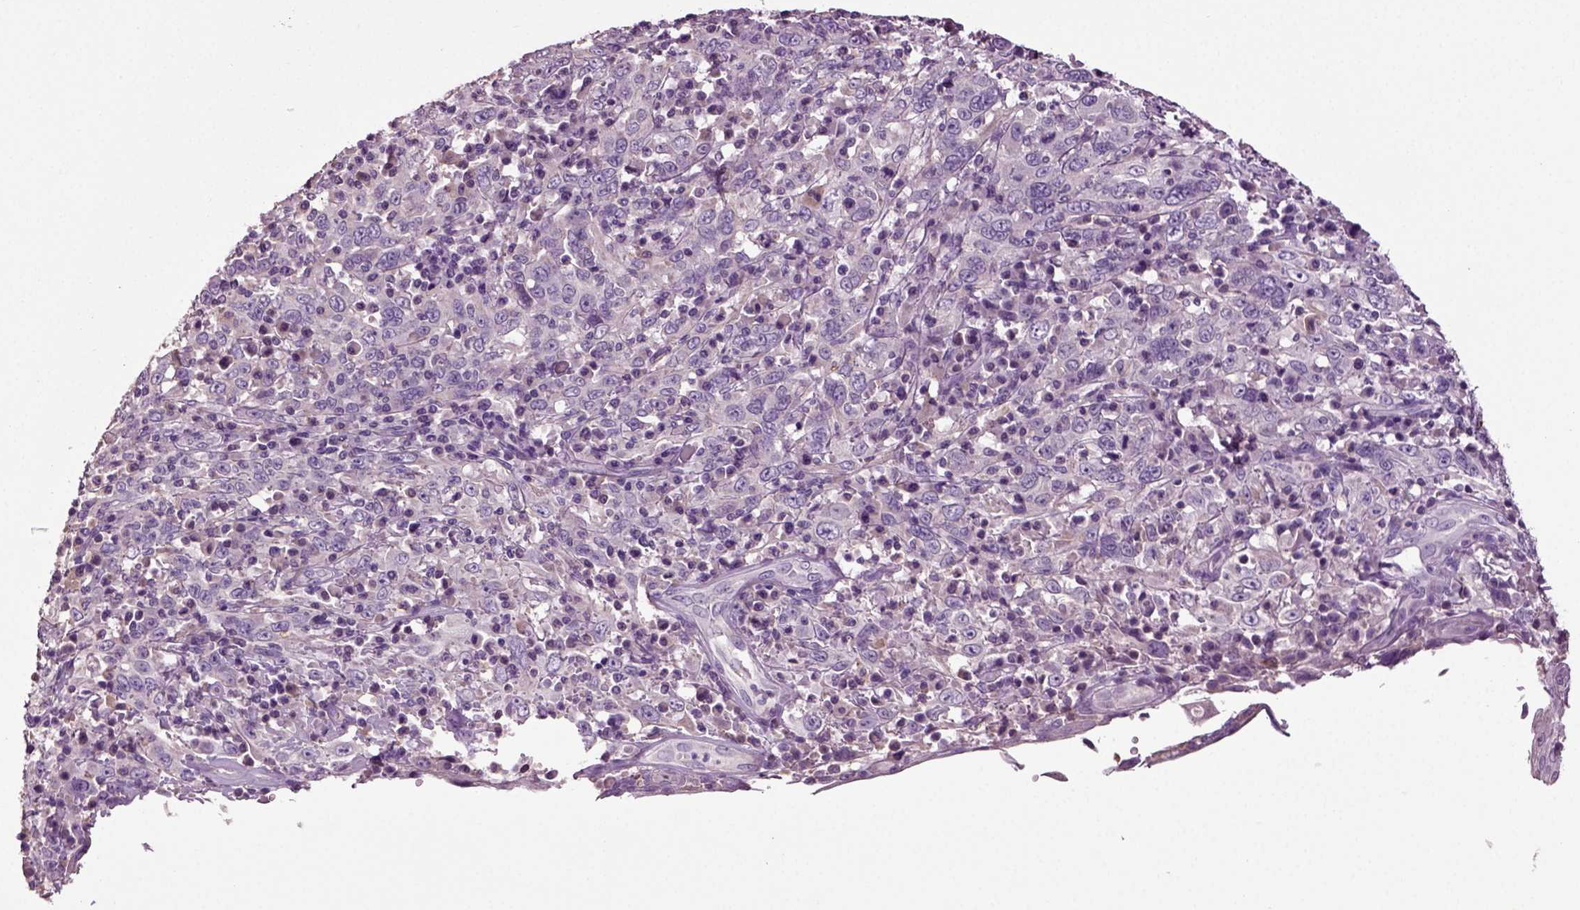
{"staining": {"intensity": "negative", "quantity": "none", "location": "none"}, "tissue": "cervical cancer", "cell_type": "Tumor cells", "image_type": "cancer", "snomed": [{"axis": "morphology", "description": "Squamous cell carcinoma, NOS"}, {"axis": "topography", "description": "Cervix"}], "caption": "A histopathology image of human cervical cancer is negative for staining in tumor cells.", "gene": "DEFB118", "patient": {"sex": "female", "age": 46}}